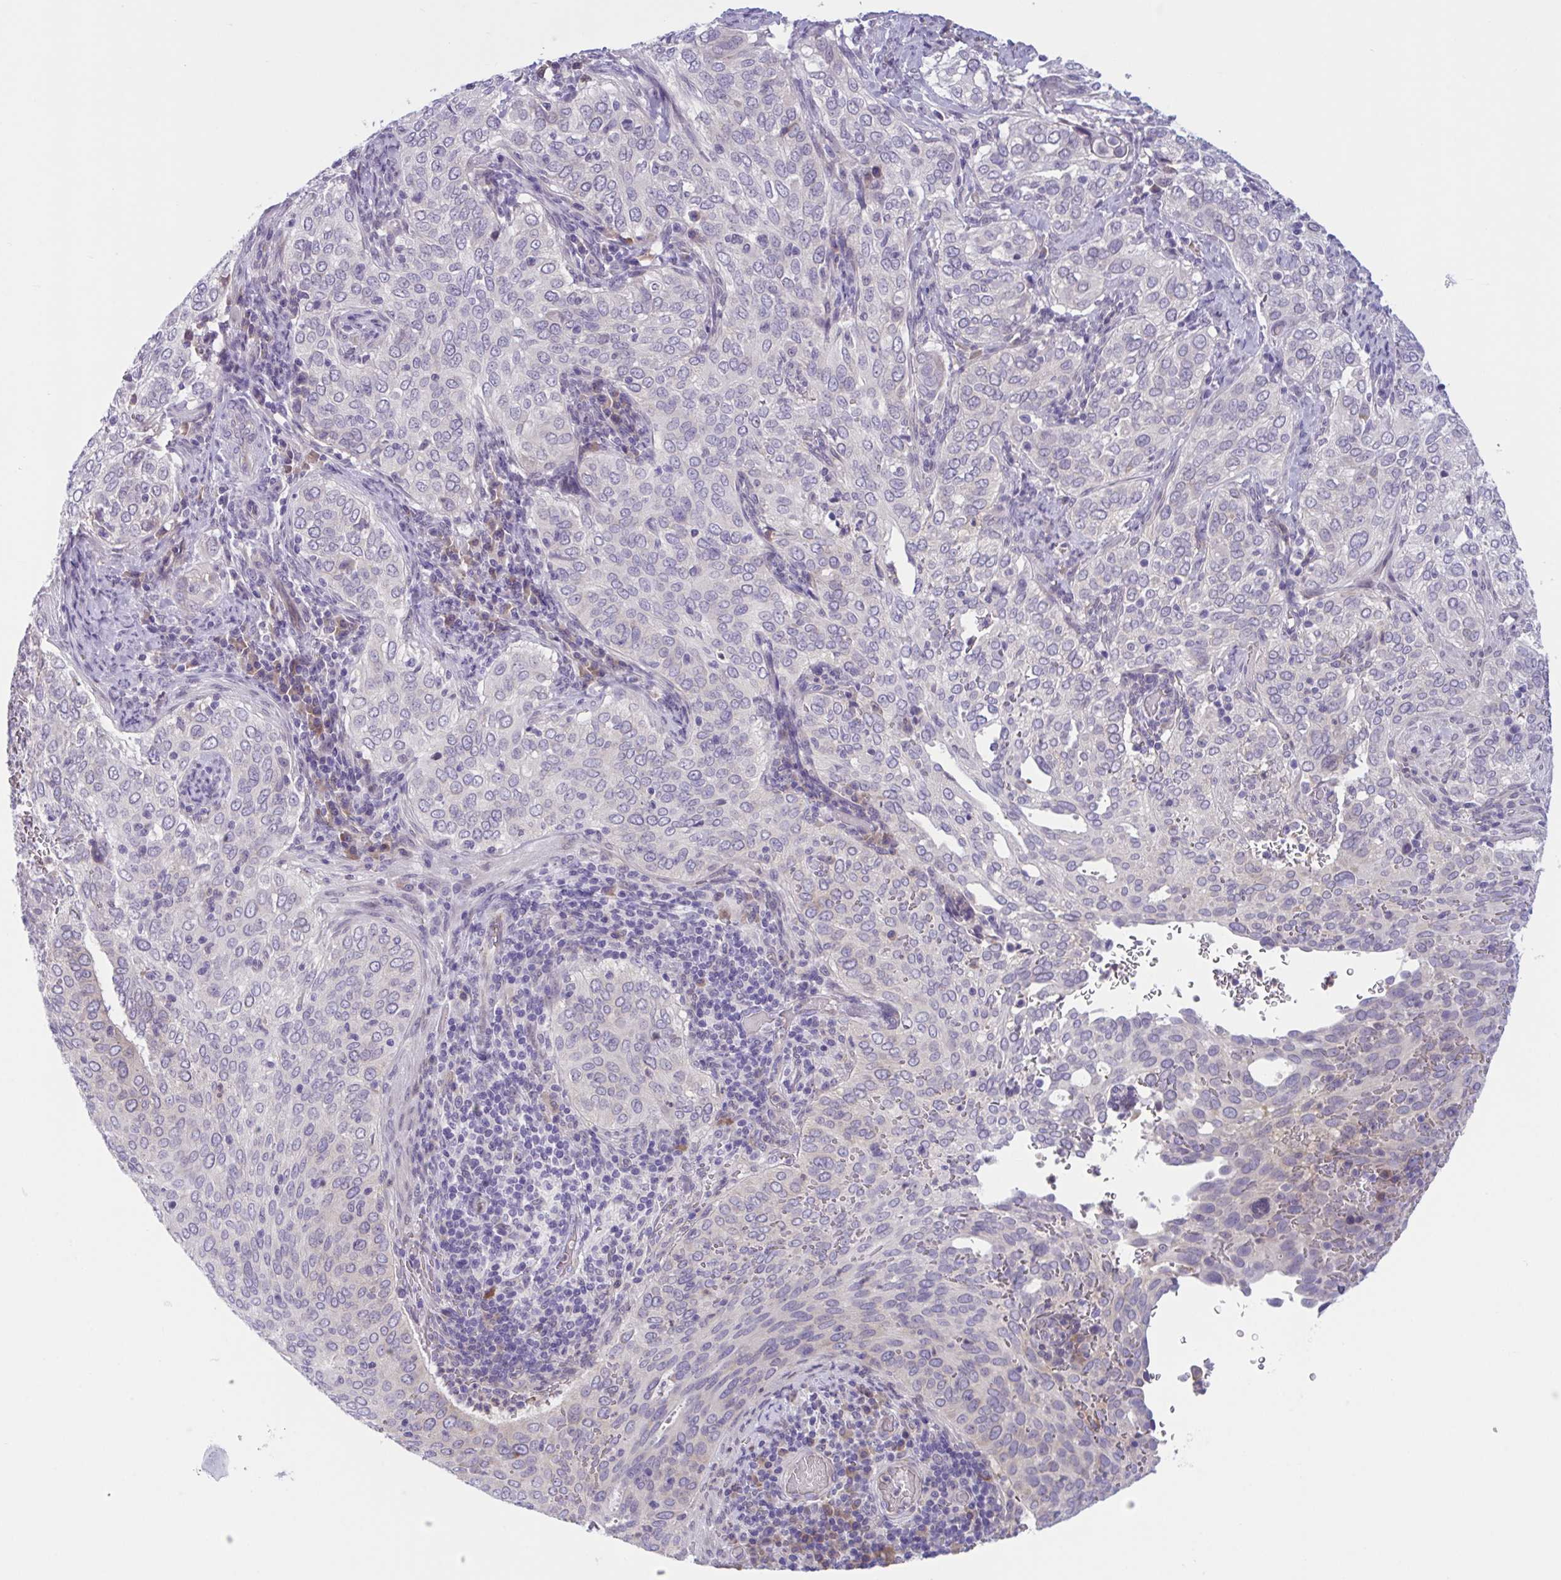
{"staining": {"intensity": "negative", "quantity": "none", "location": "none"}, "tissue": "cervical cancer", "cell_type": "Tumor cells", "image_type": "cancer", "snomed": [{"axis": "morphology", "description": "Squamous cell carcinoma, NOS"}, {"axis": "topography", "description": "Cervix"}], "caption": "Immunohistochemistry (IHC) photomicrograph of neoplastic tissue: cervical cancer (squamous cell carcinoma) stained with DAB exhibits no significant protein staining in tumor cells. The staining was performed using DAB (3,3'-diaminobenzidine) to visualize the protein expression in brown, while the nuclei were stained in blue with hematoxylin (Magnification: 20x).", "gene": "WNT9B", "patient": {"sex": "female", "age": 38}}